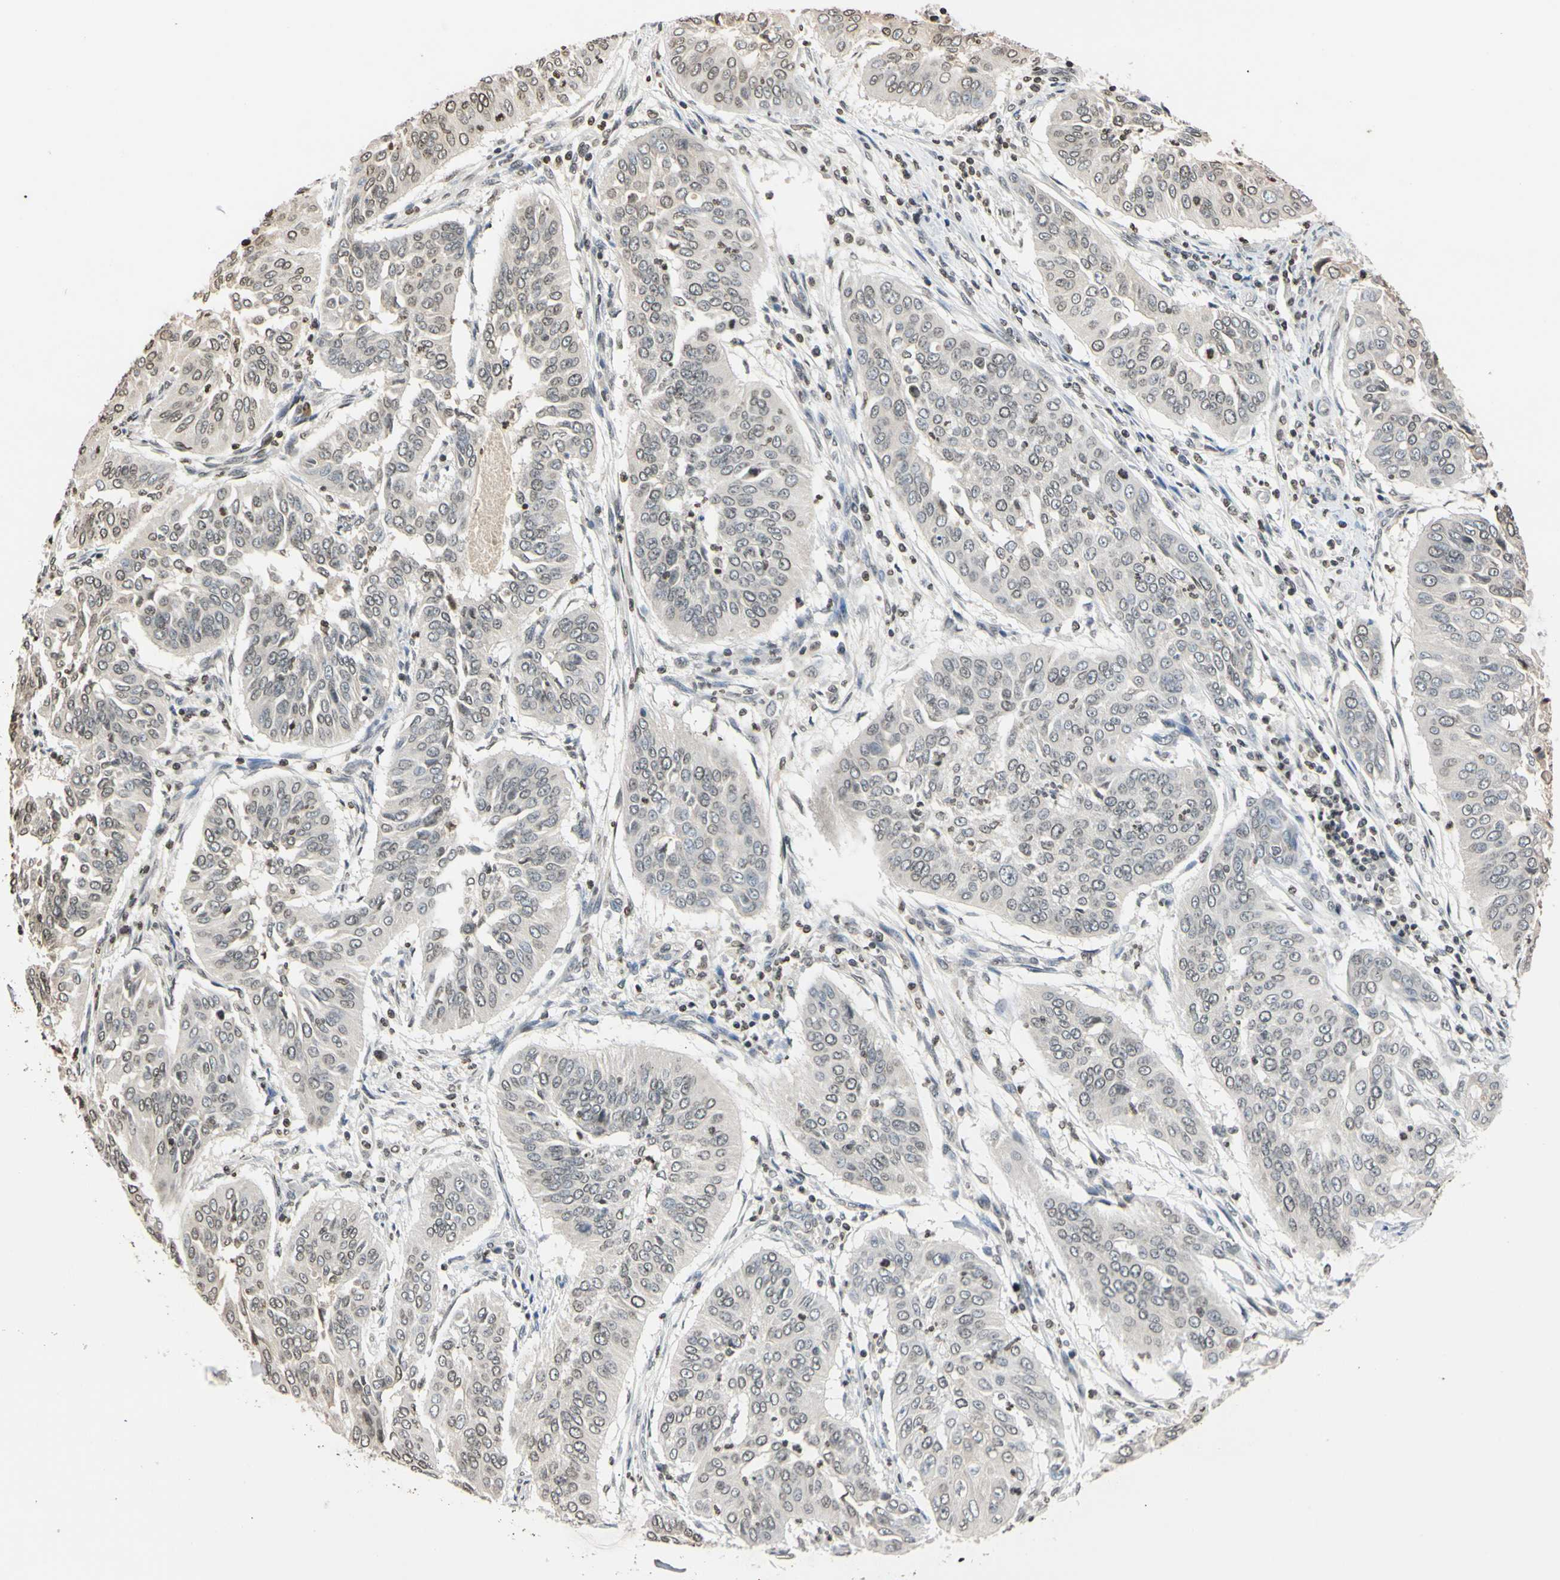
{"staining": {"intensity": "weak", "quantity": ">75%", "location": "cytoplasmic/membranous"}, "tissue": "cervical cancer", "cell_type": "Tumor cells", "image_type": "cancer", "snomed": [{"axis": "morphology", "description": "Normal tissue, NOS"}, {"axis": "morphology", "description": "Squamous cell carcinoma, NOS"}, {"axis": "topography", "description": "Cervix"}], "caption": "A low amount of weak cytoplasmic/membranous expression is present in approximately >75% of tumor cells in squamous cell carcinoma (cervical) tissue.", "gene": "GPX4", "patient": {"sex": "female", "age": 39}}